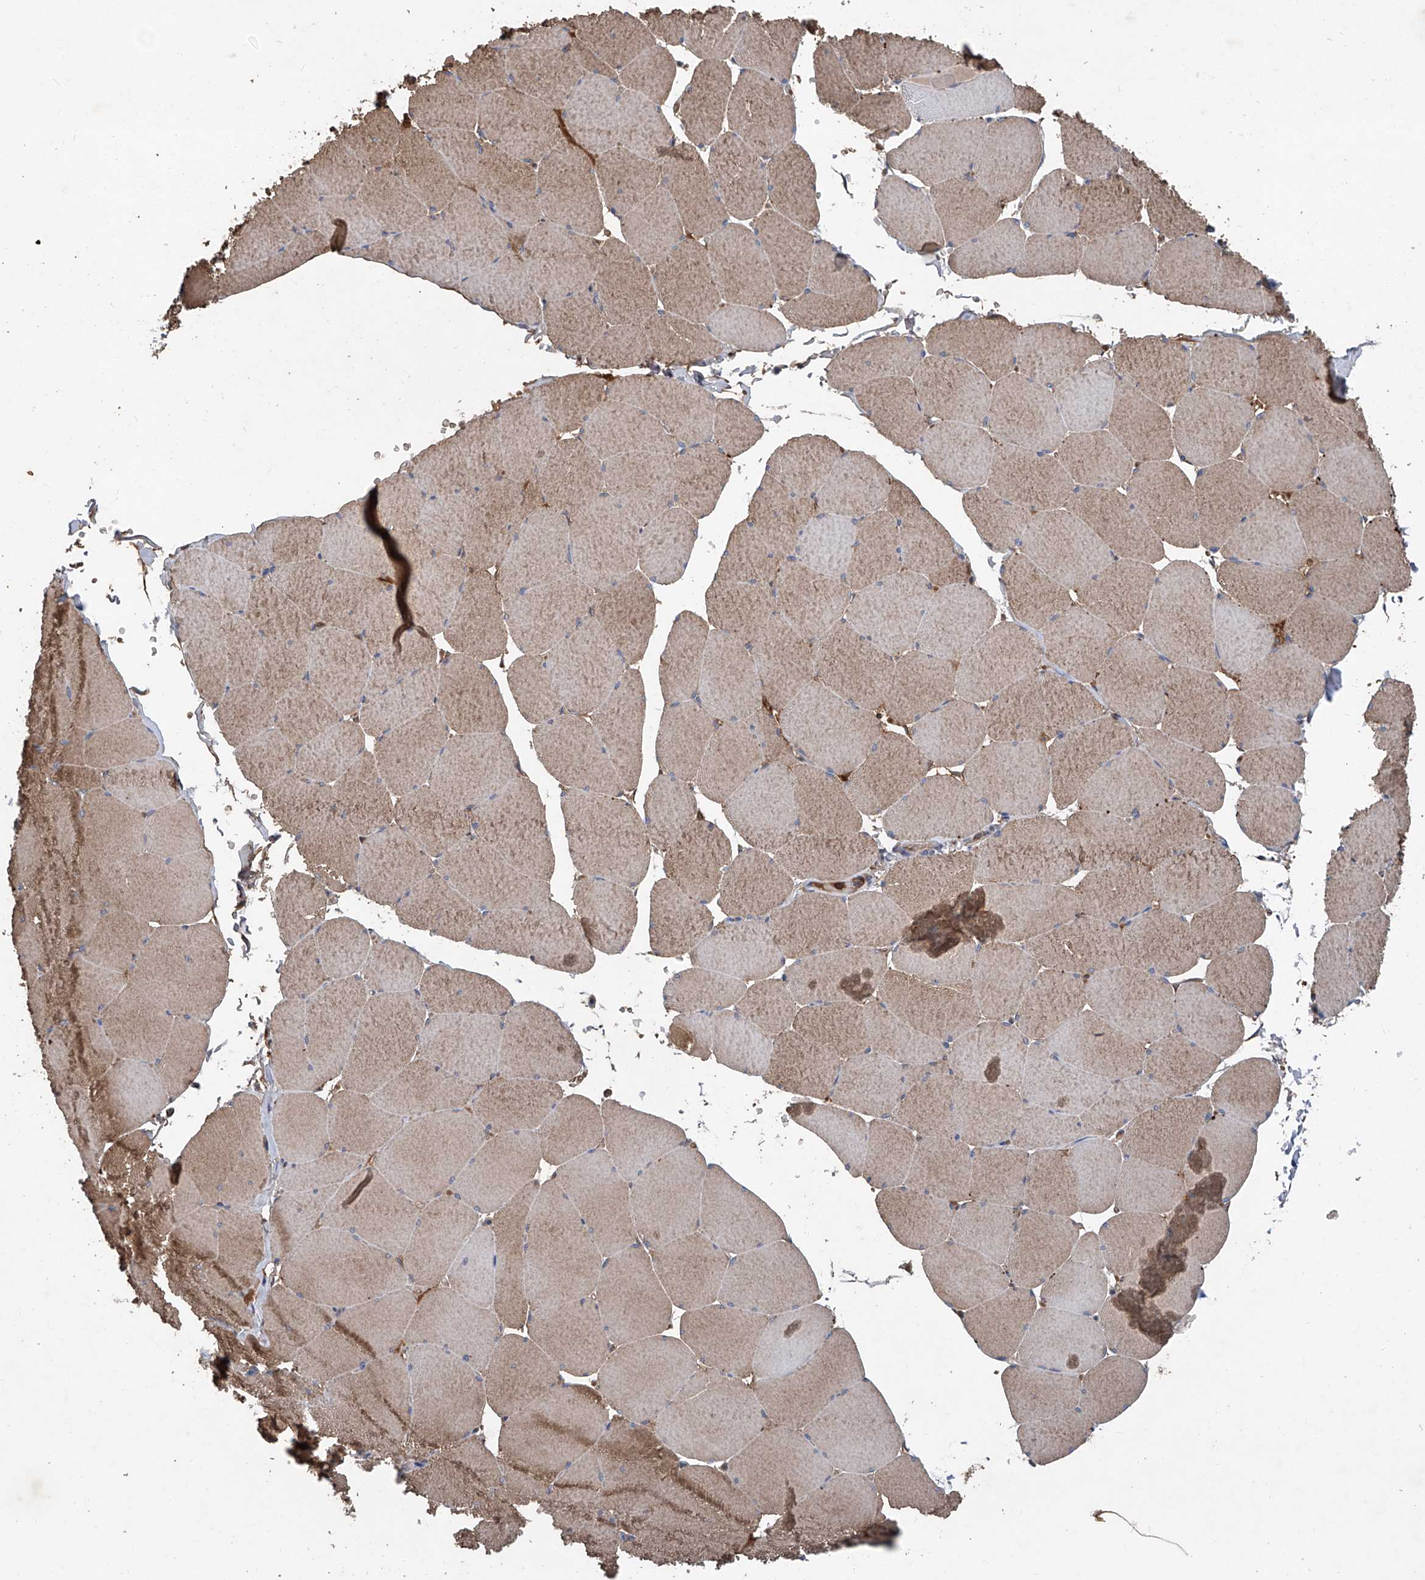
{"staining": {"intensity": "moderate", "quantity": ">75%", "location": "cytoplasmic/membranous"}, "tissue": "skeletal muscle", "cell_type": "Myocytes", "image_type": "normal", "snomed": [{"axis": "morphology", "description": "Normal tissue, NOS"}, {"axis": "topography", "description": "Skeletal muscle"}, {"axis": "topography", "description": "Head-Neck"}], "caption": "A high-resolution micrograph shows IHC staining of normal skeletal muscle, which displays moderate cytoplasmic/membranous staining in approximately >75% of myocytes. (Brightfield microscopy of DAB IHC at high magnification).", "gene": "ASCC3", "patient": {"sex": "male", "age": 66}}